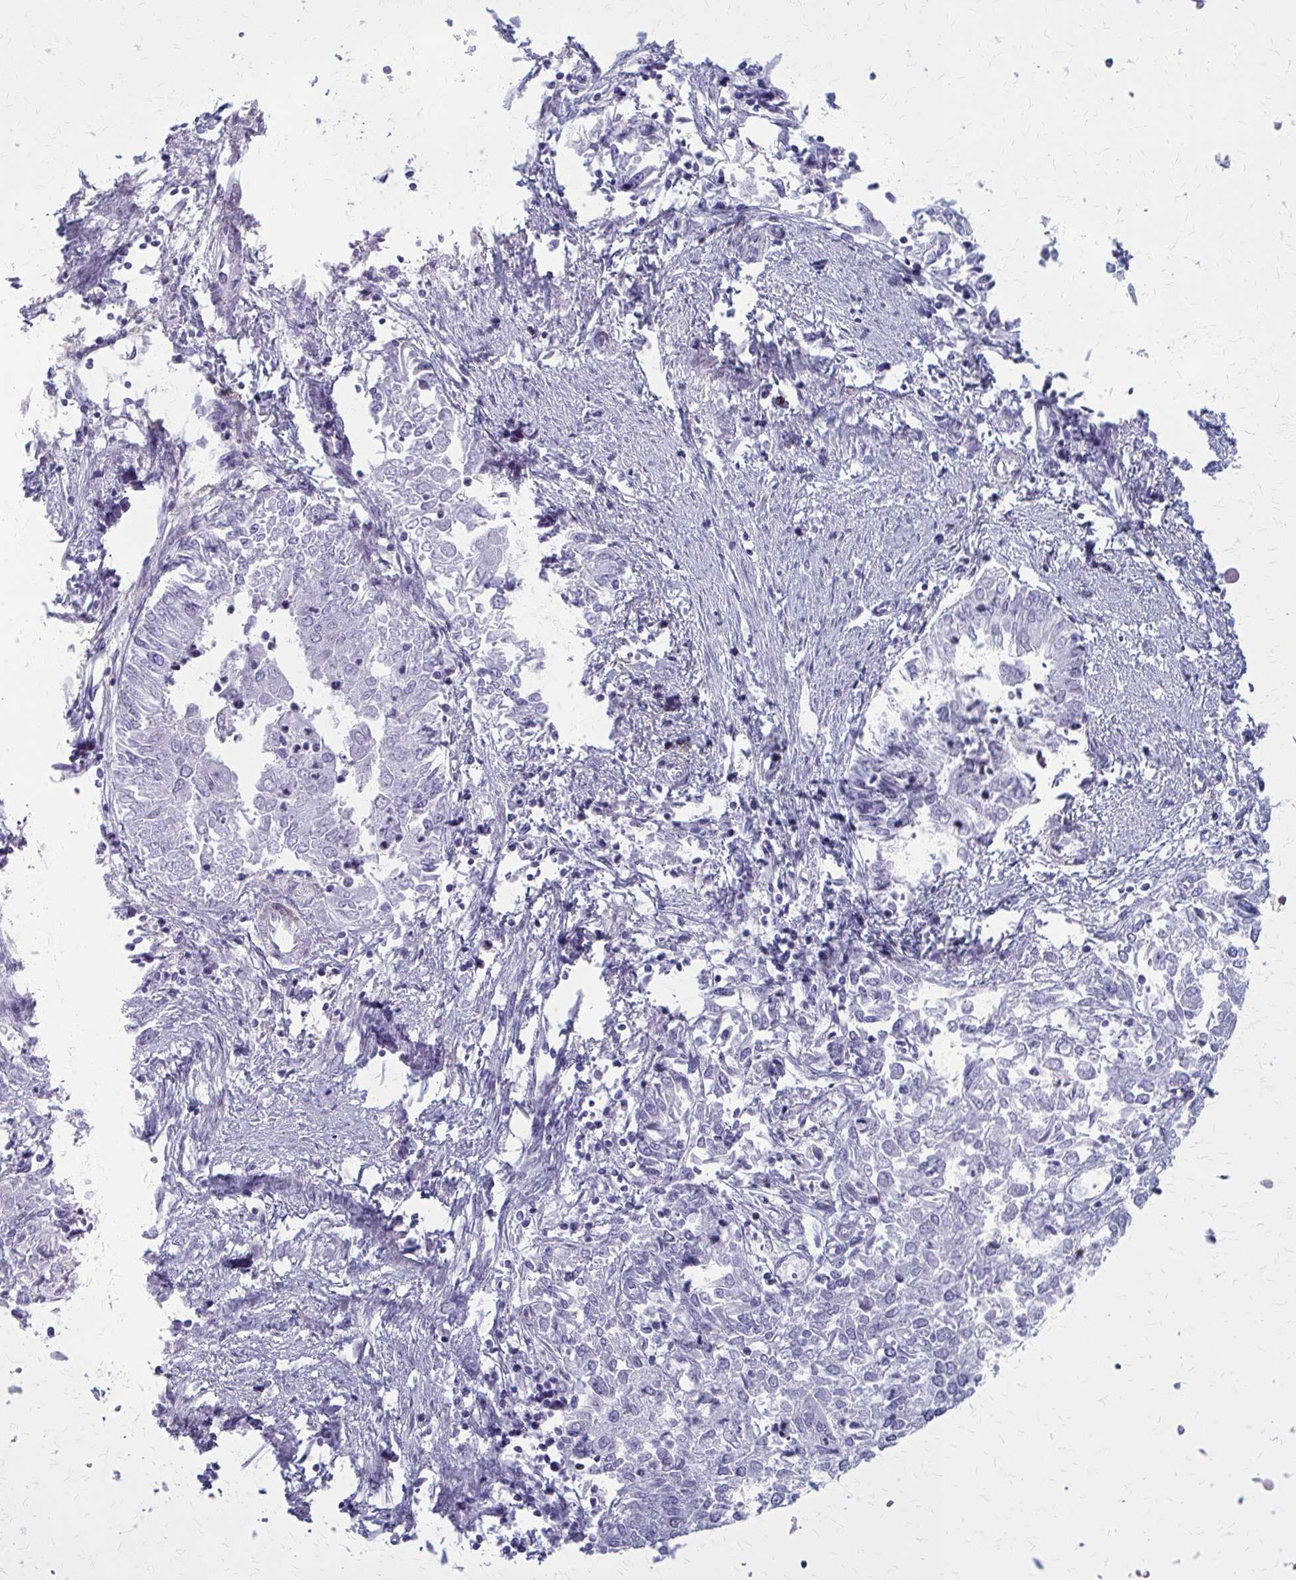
{"staining": {"intensity": "negative", "quantity": "none", "location": "none"}, "tissue": "endometrial cancer", "cell_type": "Tumor cells", "image_type": "cancer", "snomed": [{"axis": "morphology", "description": "Adenocarcinoma, NOS"}, {"axis": "topography", "description": "Endometrium"}], "caption": "This is a photomicrograph of IHC staining of adenocarcinoma (endometrial), which shows no positivity in tumor cells.", "gene": "AKAP12", "patient": {"sex": "female", "age": 57}}